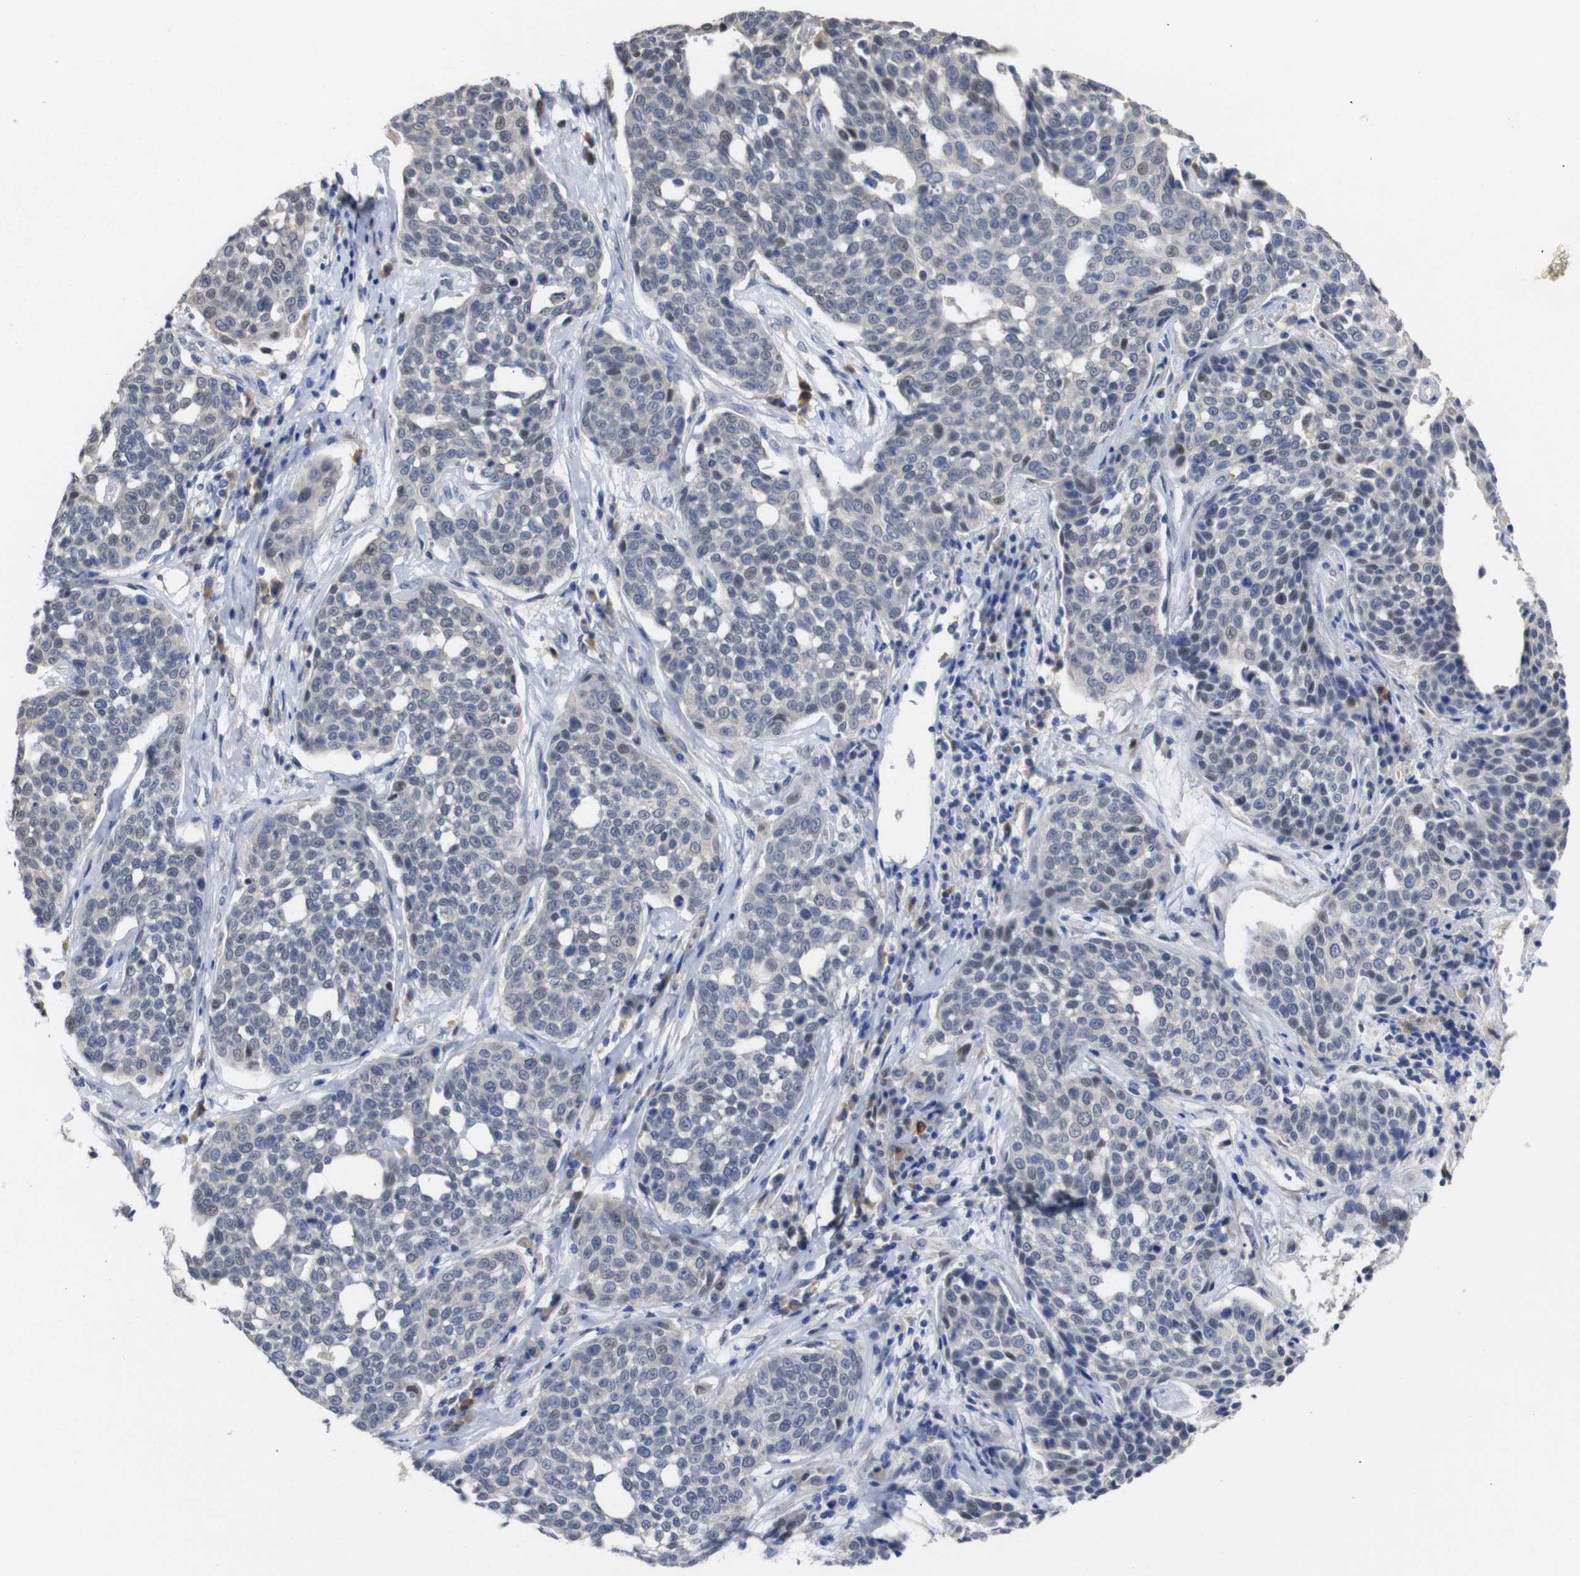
{"staining": {"intensity": "negative", "quantity": "none", "location": "none"}, "tissue": "cervical cancer", "cell_type": "Tumor cells", "image_type": "cancer", "snomed": [{"axis": "morphology", "description": "Squamous cell carcinoma, NOS"}, {"axis": "topography", "description": "Cervix"}], "caption": "This is an immunohistochemistry (IHC) histopathology image of cervical squamous cell carcinoma. There is no staining in tumor cells.", "gene": "TCEAL9", "patient": {"sex": "female", "age": 34}}